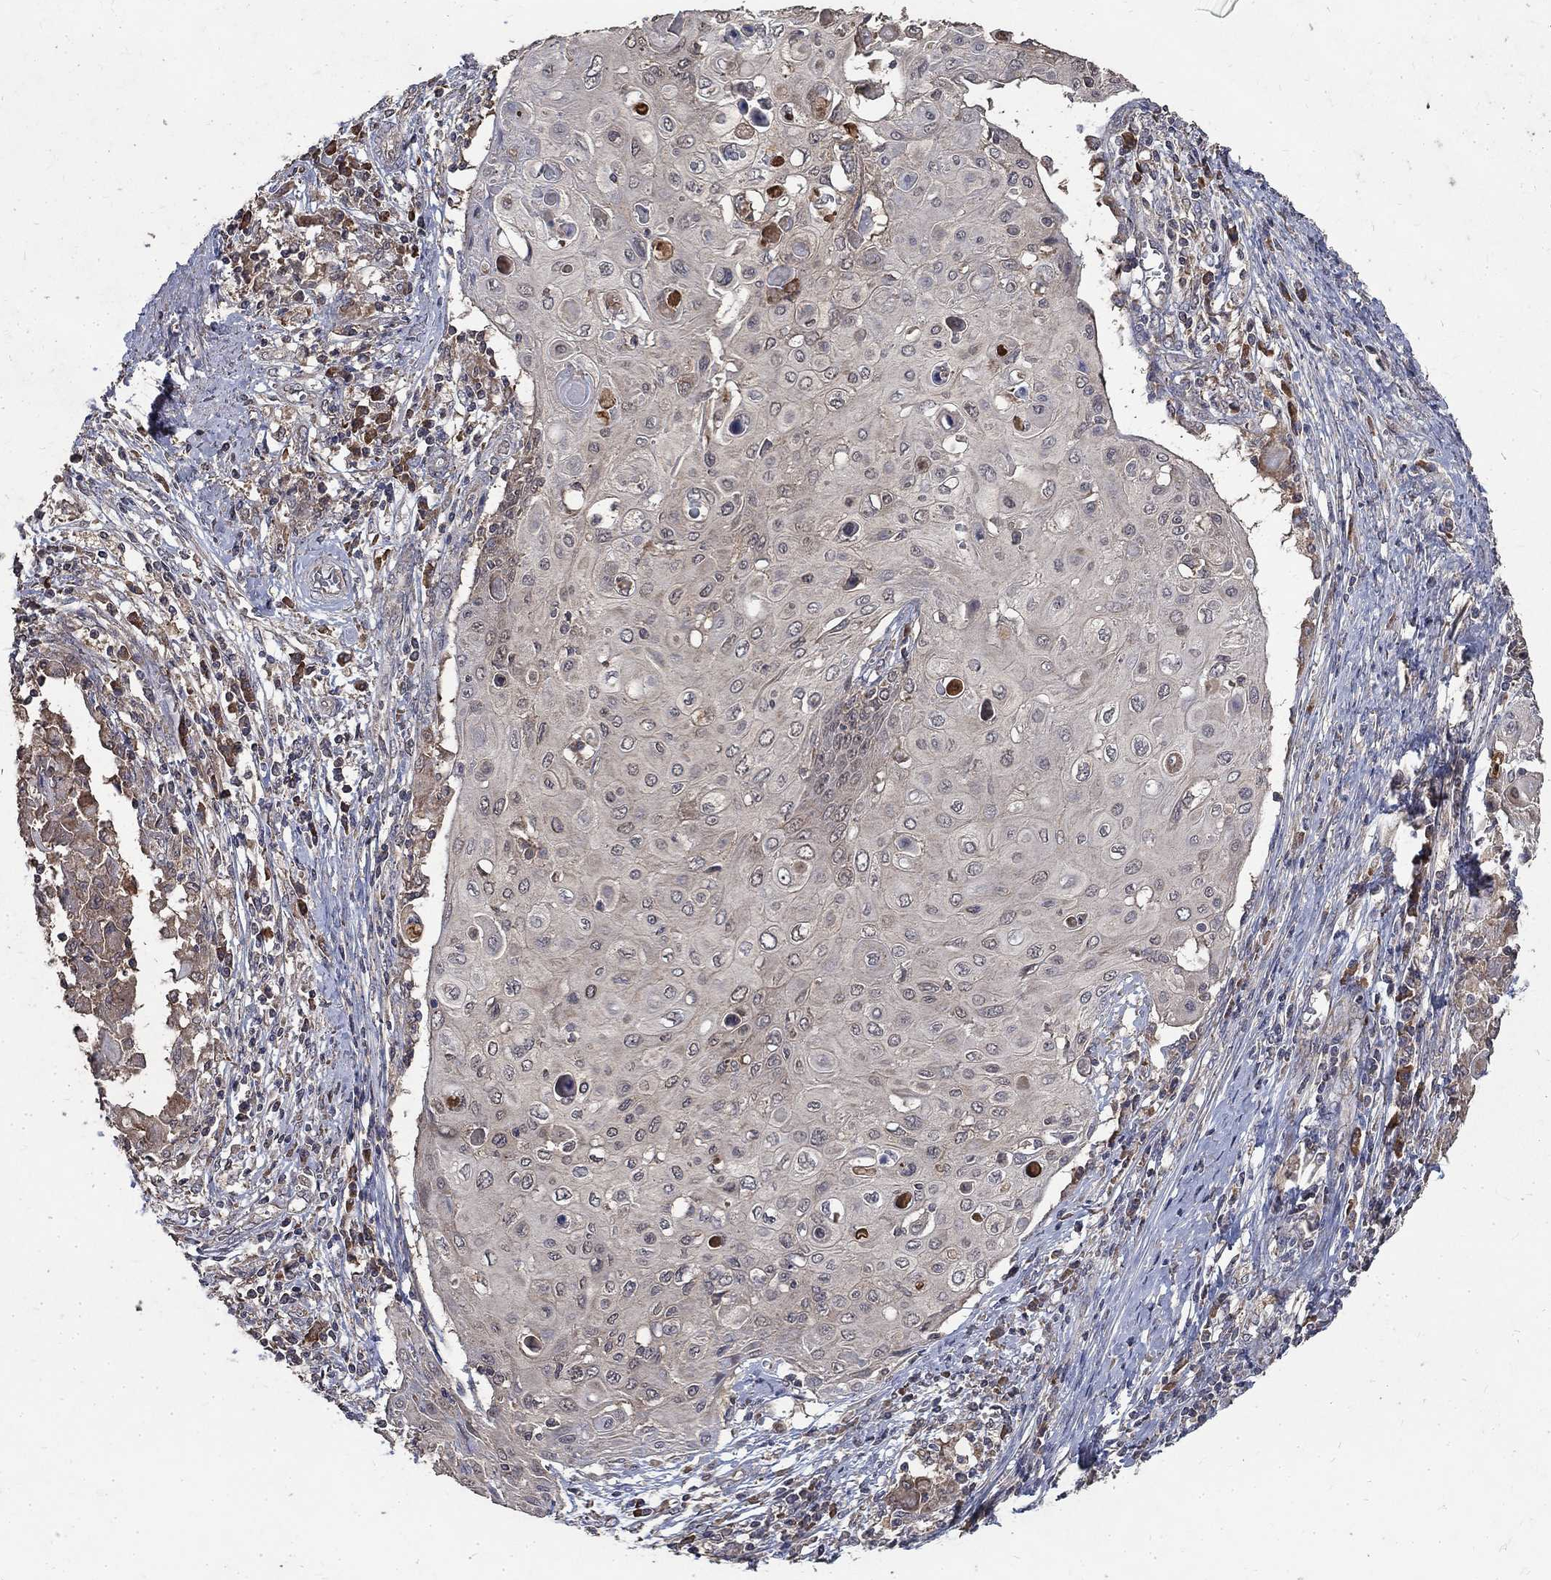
{"staining": {"intensity": "weak", "quantity": "<25%", "location": "cytoplasmic/membranous"}, "tissue": "cervical cancer", "cell_type": "Tumor cells", "image_type": "cancer", "snomed": [{"axis": "morphology", "description": "Squamous cell carcinoma, NOS"}, {"axis": "topography", "description": "Cervix"}], "caption": "A photomicrograph of human cervical squamous cell carcinoma is negative for staining in tumor cells. (Stains: DAB immunohistochemistry with hematoxylin counter stain, Microscopy: brightfield microscopy at high magnification).", "gene": "C17orf75", "patient": {"sex": "female", "age": 39}}